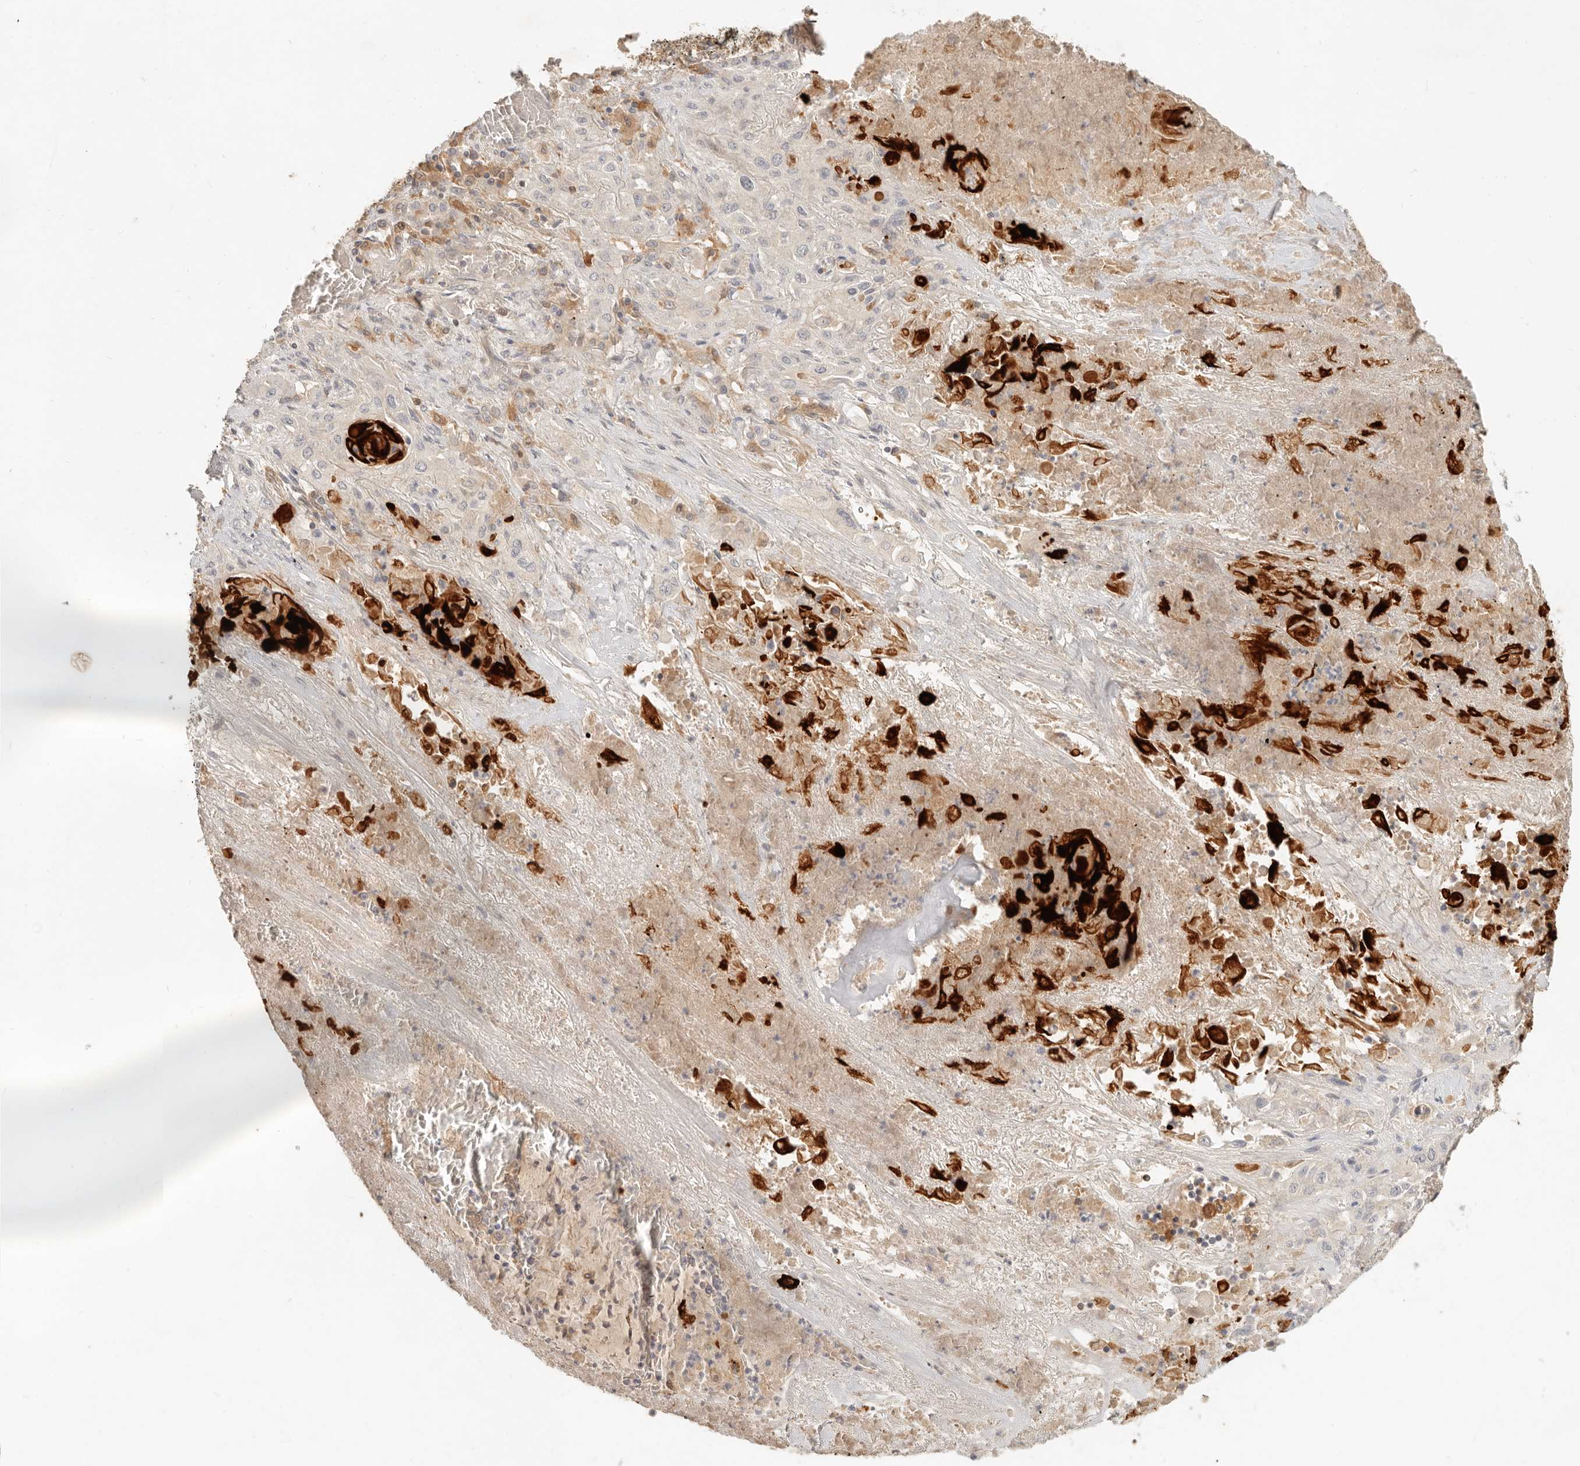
{"staining": {"intensity": "negative", "quantity": "none", "location": "none"}, "tissue": "lung cancer", "cell_type": "Tumor cells", "image_type": "cancer", "snomed": [{"axis": "morphology", "description": "Squamous cell carcinoma, NOS"}, {"axis": "topography", "description": "Lung"}], "caption": "Immunohistochemistry micrograph of neoplastic tissue: human lung cancer (squamous cell carcinoma) stained with DAB (3,3'-diaminobenzidine) displays no significant protein expression in tumor cells.", "gene": "NECAP2", "patient": {"sex": "female", "age": 47}}